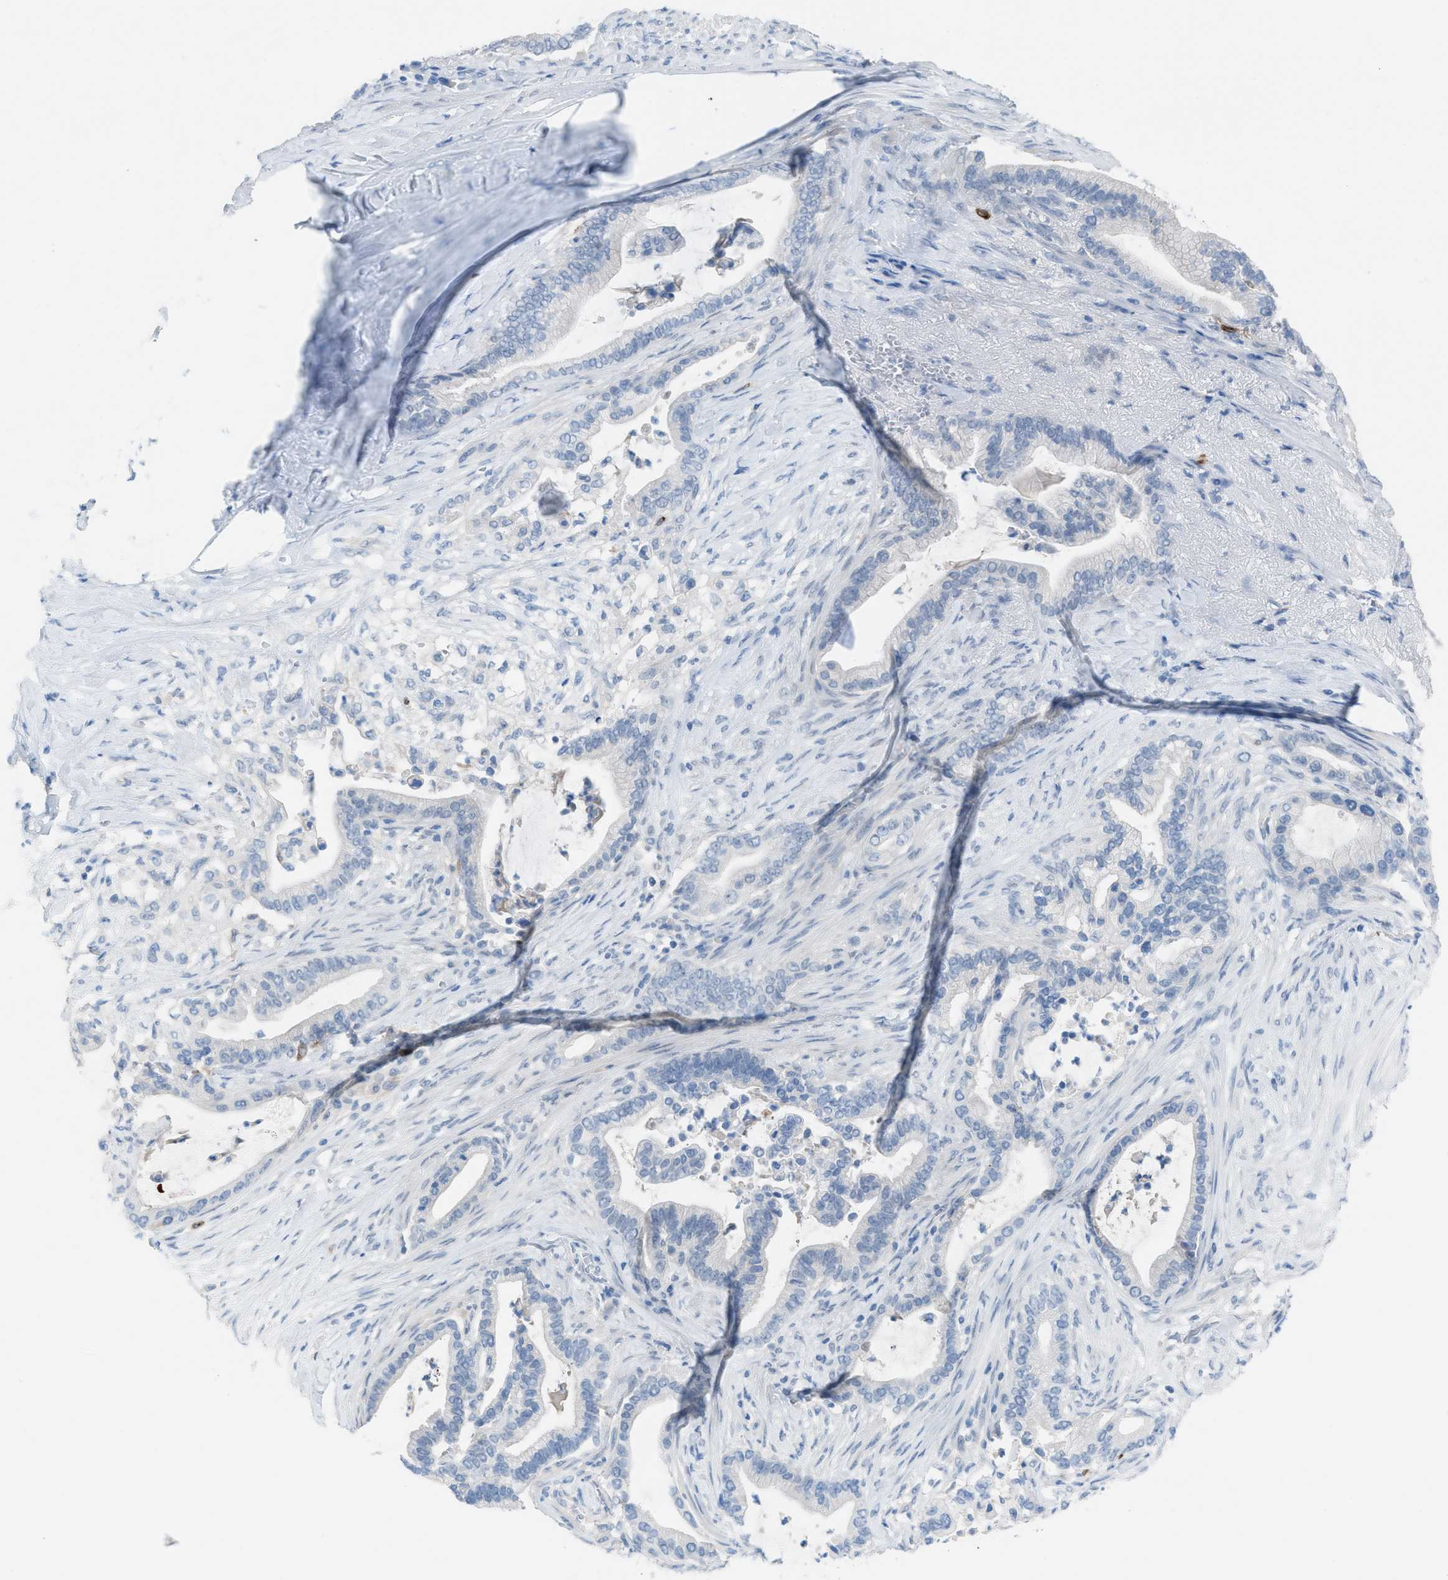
{"staining": {"intensity": "negative", "quantity": "none", "location": "none"}, "tissue": "pancreatic cancer", "cell_type": "Tumor cells", "image_type": "cancer", "snomed": [{"axis": "morphology", "description": "Adenocarcinoma, NOS"}, {"axis": "topography", "description": "Pancreas"}], "caption": "Pancreatic cancer stained for a protein using immunohistochemistry (IHC) shows no staining tumor cells.", "gene": "CLEC10A", "patient": {"sex": "male", "age": 69}}